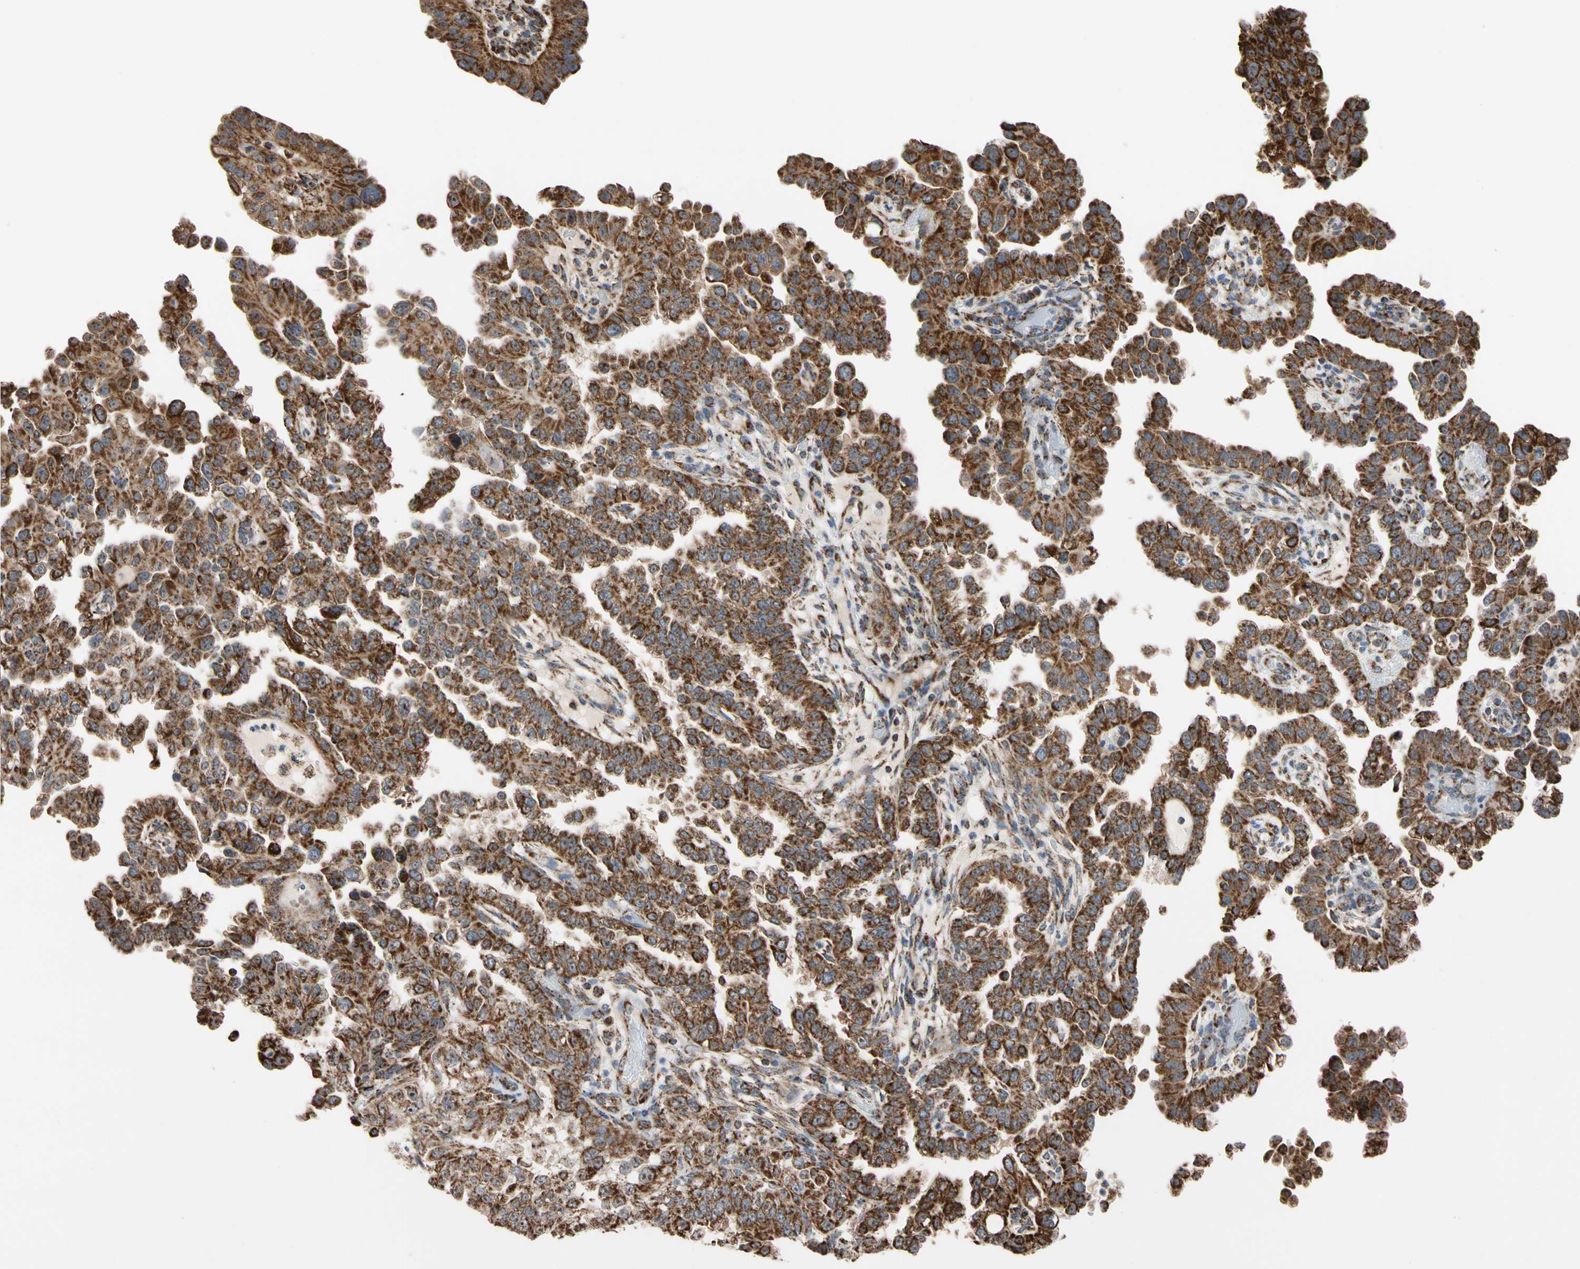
{"staining": {"intensity": "strong", "quantity": ">75%", "location": "cytoplasmic/membranous"}, "tissue": "endometrial cancer", "cell_type": "Tumor cells", "image_type": "cancer", "snomed": [{"axis": "morphology", "description": "Adenocarcinoma, NOS"}, {"axis": "topography", "description": "Endometrium"}], "caption": "Immunohistochemical staining of endometrial cancer demonstrates high levels of strong cytoplasmic/membranous protein positivity in about >75% of tumor cells. (DAB IHC, brown staining for protein, blue staining for nuclei).", "gene": "FAM110B", "patient": {"sex": "female", "age": 85}}